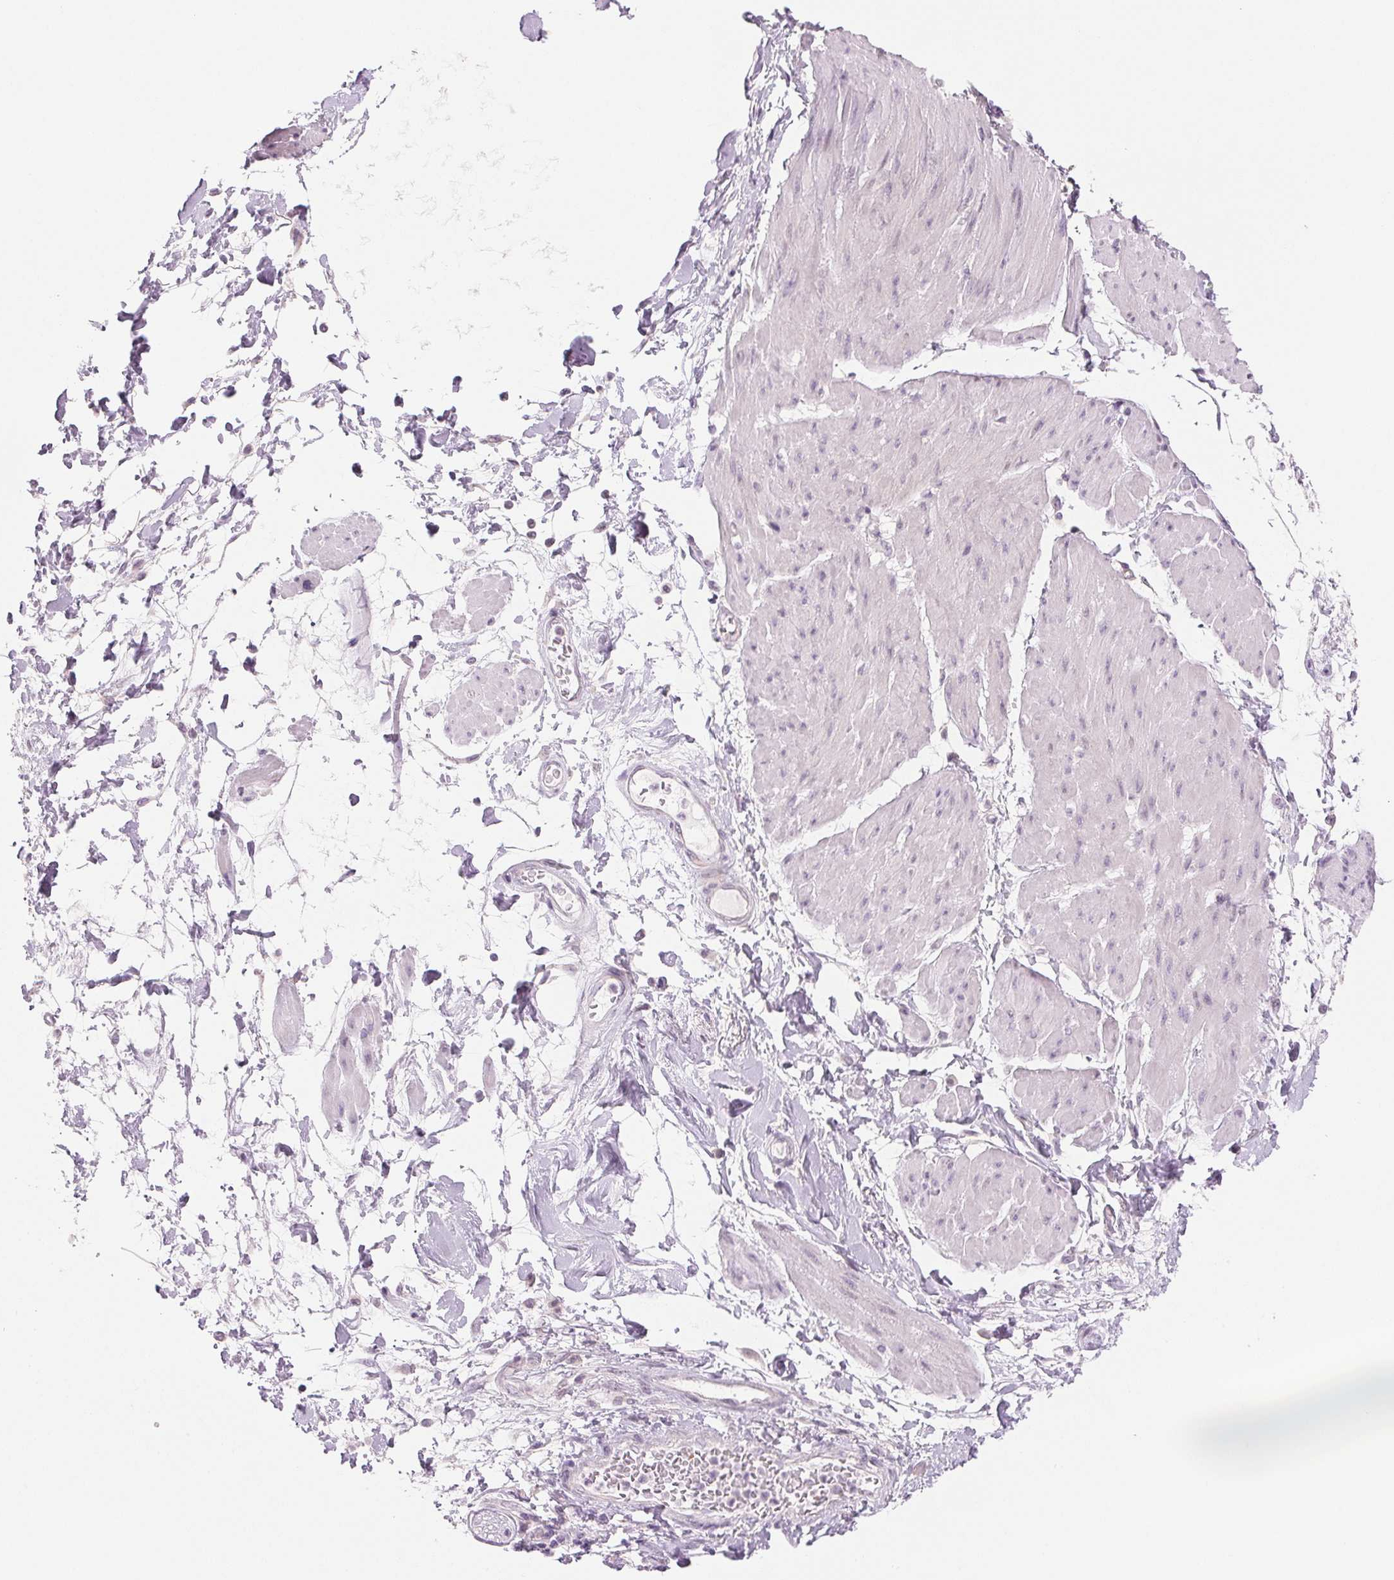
{"staining": {"intensity": "negative", "quantity": "none", "location": "none"}, "tissue": "adipose tissue", "cell_type": "Adipocytes", "image_type": "normal", "snomed": [{"axis": "morphology", "description": "Normal tissue, NOS"}, {"axis": "topography", "description": "Urinary bladder"}, {"axis": "topography", "description": "Peripheral nerve tissue"}], "caption": "Immunohistochemistry of normal adipose tissue displays no staining in adipocytes.", "gene": "CCDC168", "patient": {"sex": "female", "age": 60}}